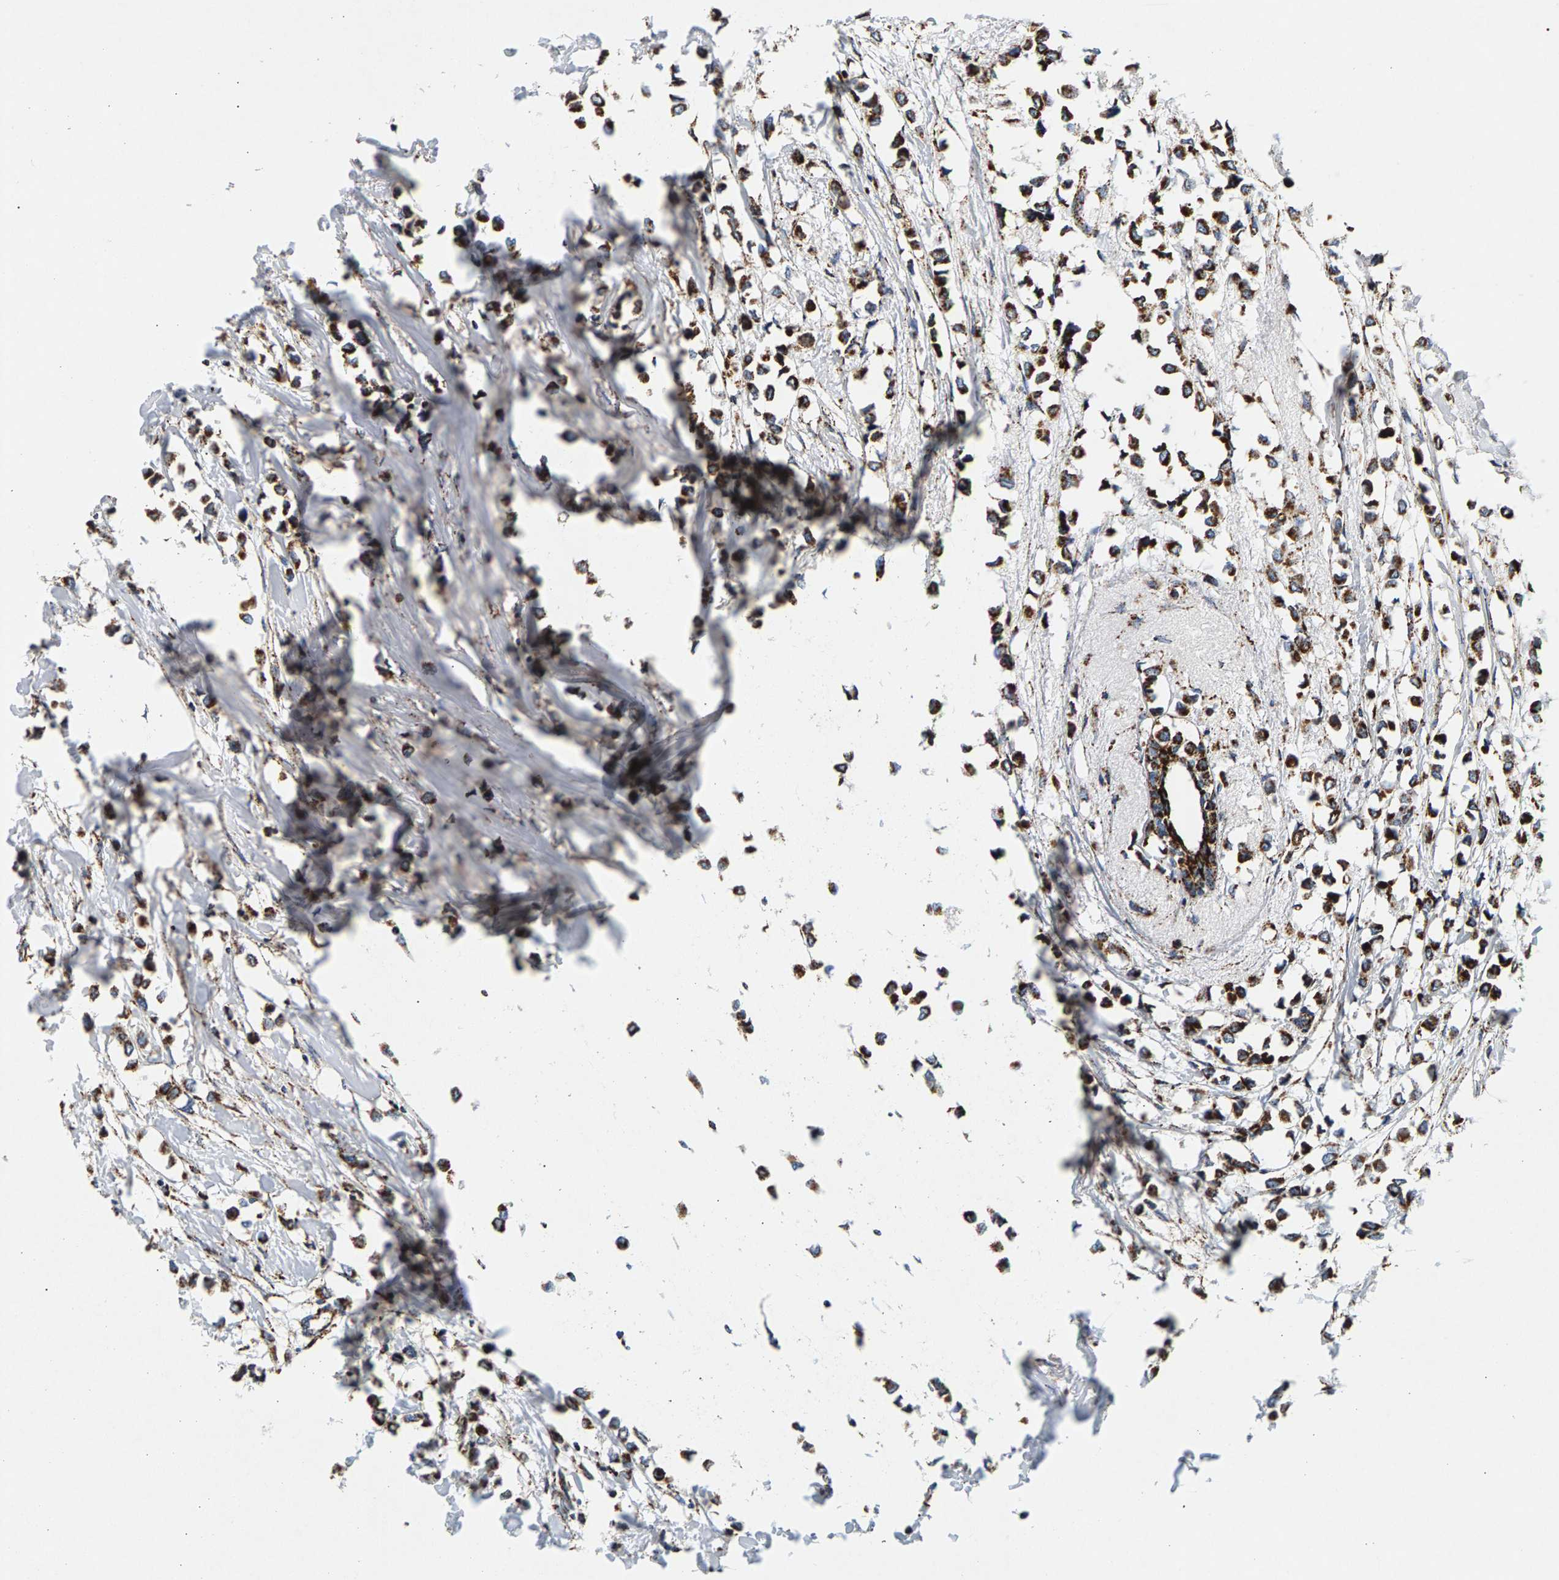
{"staining": {"intensity": "moderate", "quantity": ">75%", "location": "cytoplasmic/membranous"}, "tissue": "breast cancer", "cell_type": "Tumor cells", "image_type": "cancer", "snomed": [{"axis": "morphology", "description": "Lobular carcinoma"}, {"axis": "topography", "description": "Breast"}], "caption": "DAB immunohistochemical staining of human breast cancer (lobular carcinoma) shows moderate cytoplasmic/membranous protein positivity in approximately >75% of tumor cells.", "gene": "PDE1A", "patient": {"sex": "female", "age": 51}}